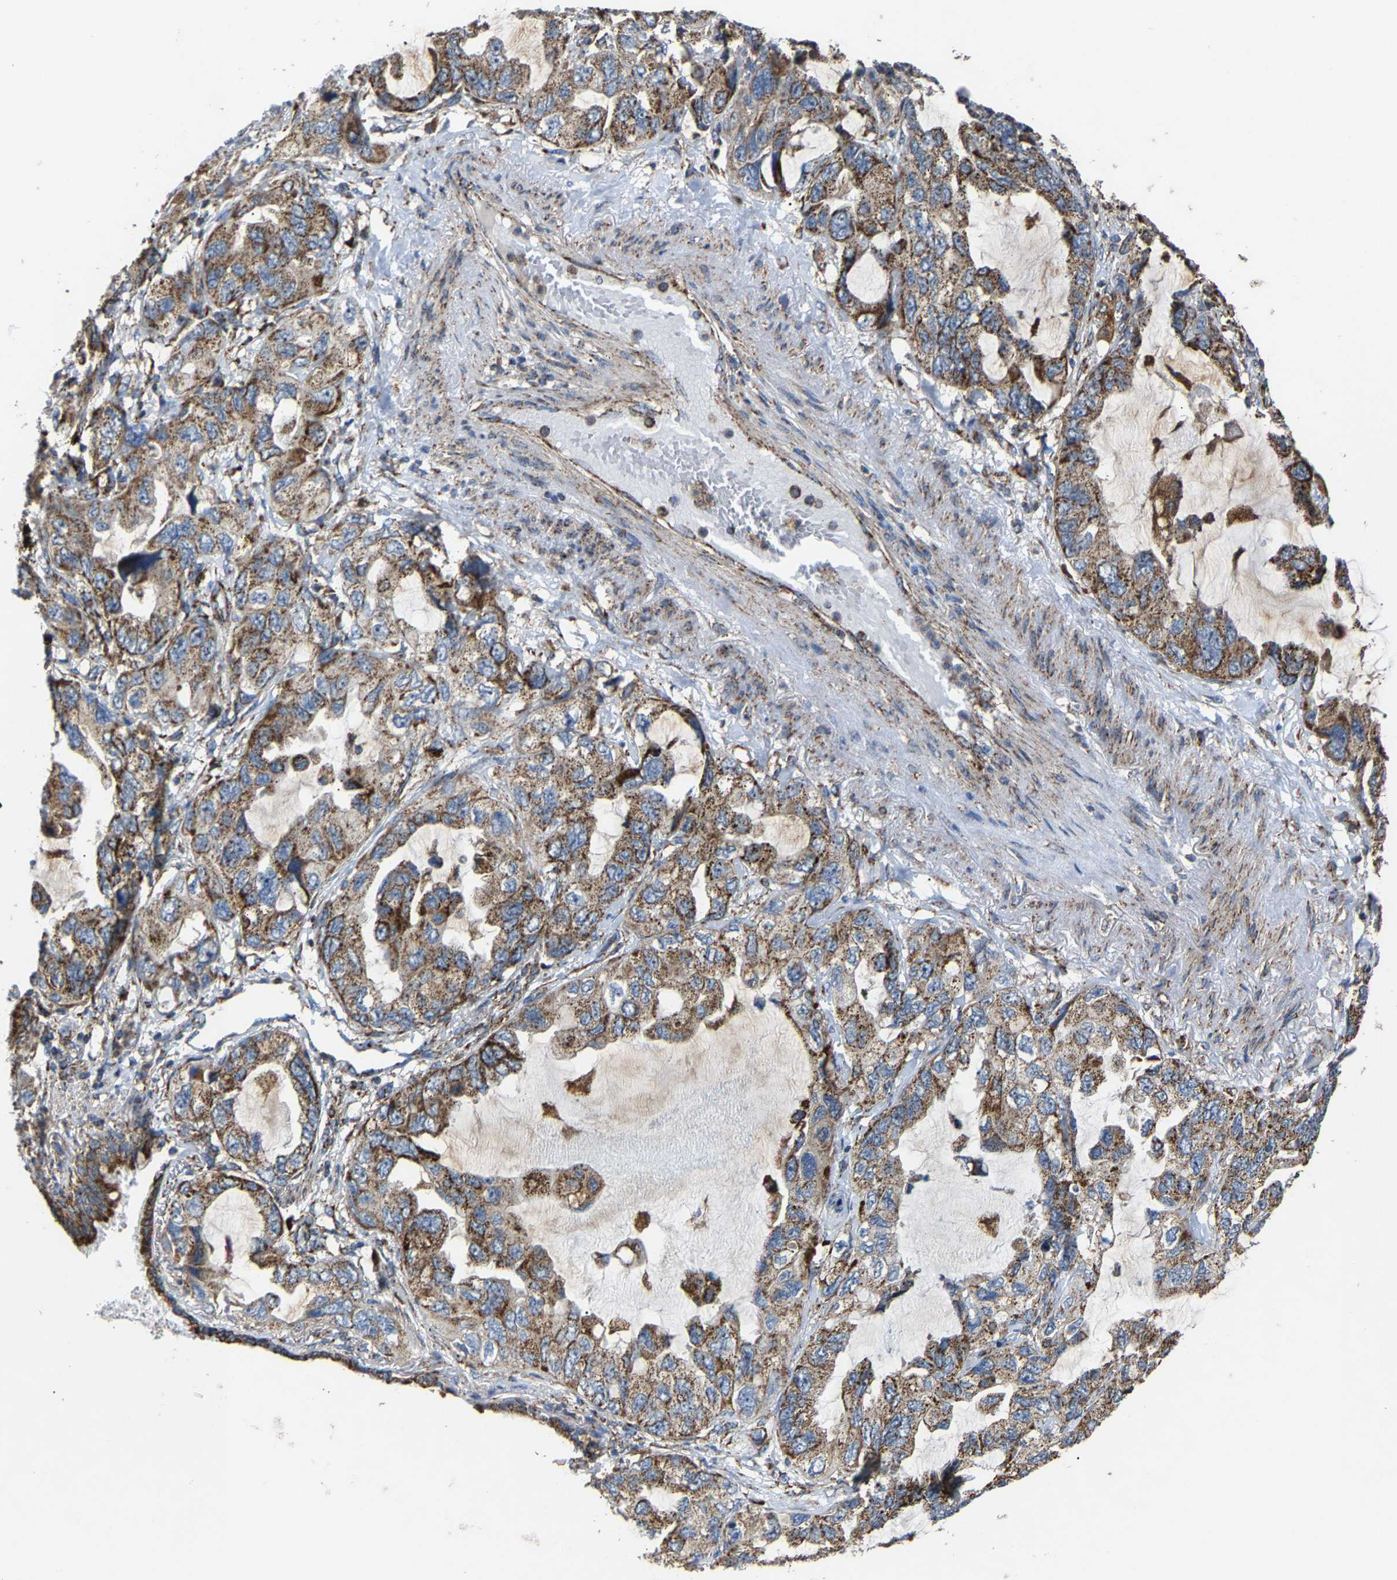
{"staining": {"intensity": "moderate", "quantity": ">75%", "location": "cytoplasmic/membranous"}, "tissue": "lung cancer", "cell_type": "Tumor cells", "image_type": "cancer", "snomed": [{"axis": "morphology", "description": "Squamous cell carcinoma, NOS"}, {"axis": "topography", "description": "Lung"}], "caption": "A brown stain labels moderate cytoplasmic/membranous staining of a protein in lung cancer tumor cells.", "gene": "NDUFV3", "patient": {"sex": "female", "age": 73}}